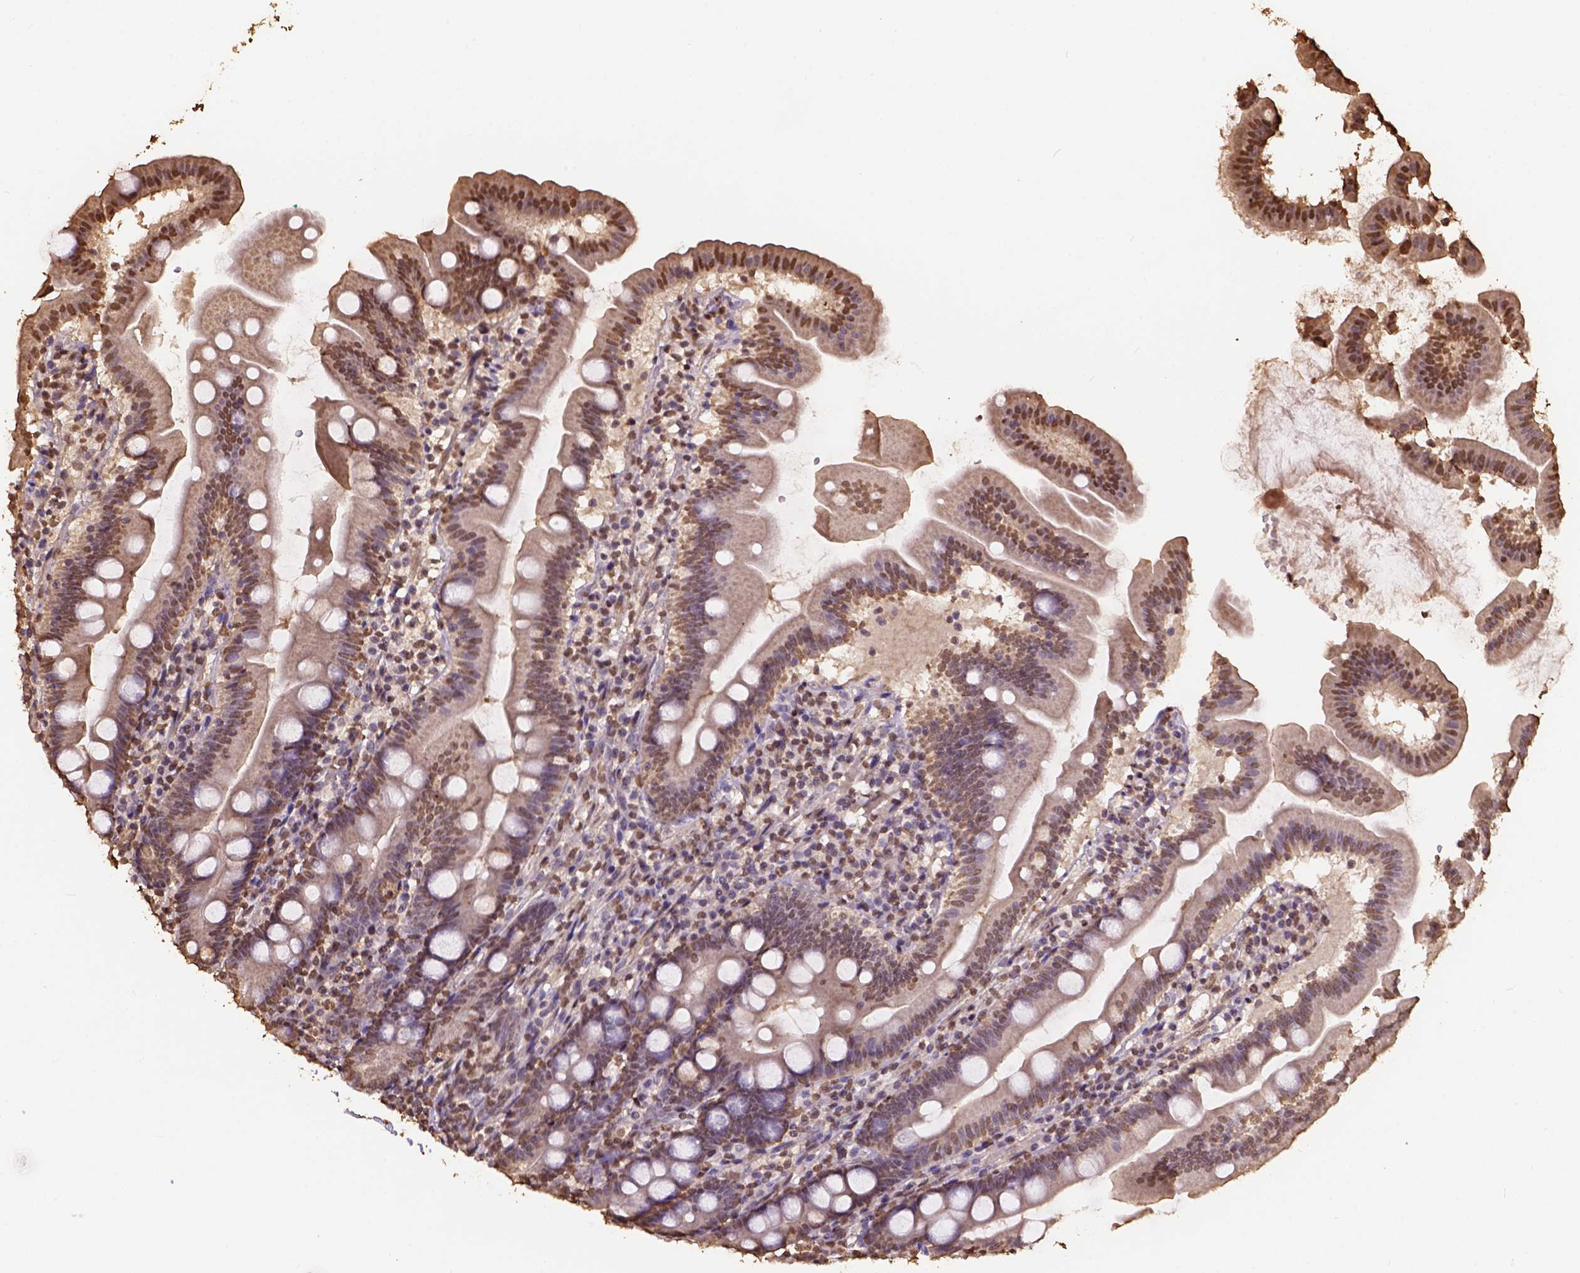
{"staining": {"intensity": "moderate", "quantity": ">75%", "location": "nuclear"}, "tissue": "duodenum", "cell_type": "Glandular cells", "image_type": "normal", "snomed": [{"axis": "morphology", "description": "Normal tissue, NOS"}, {"axis": "topography", "description": "Duodenum"}], "caption": "Immunohistochemical staining of unremarkable human duodenum exhibits >75% levels of moderate nuclear protein positivity in about >75% of glandular cells. (DAB = brown stain, brightfield microscopy at high magnification).", "gene": "CSTF2T", "patient": {"sex": "female", "age": 67}}